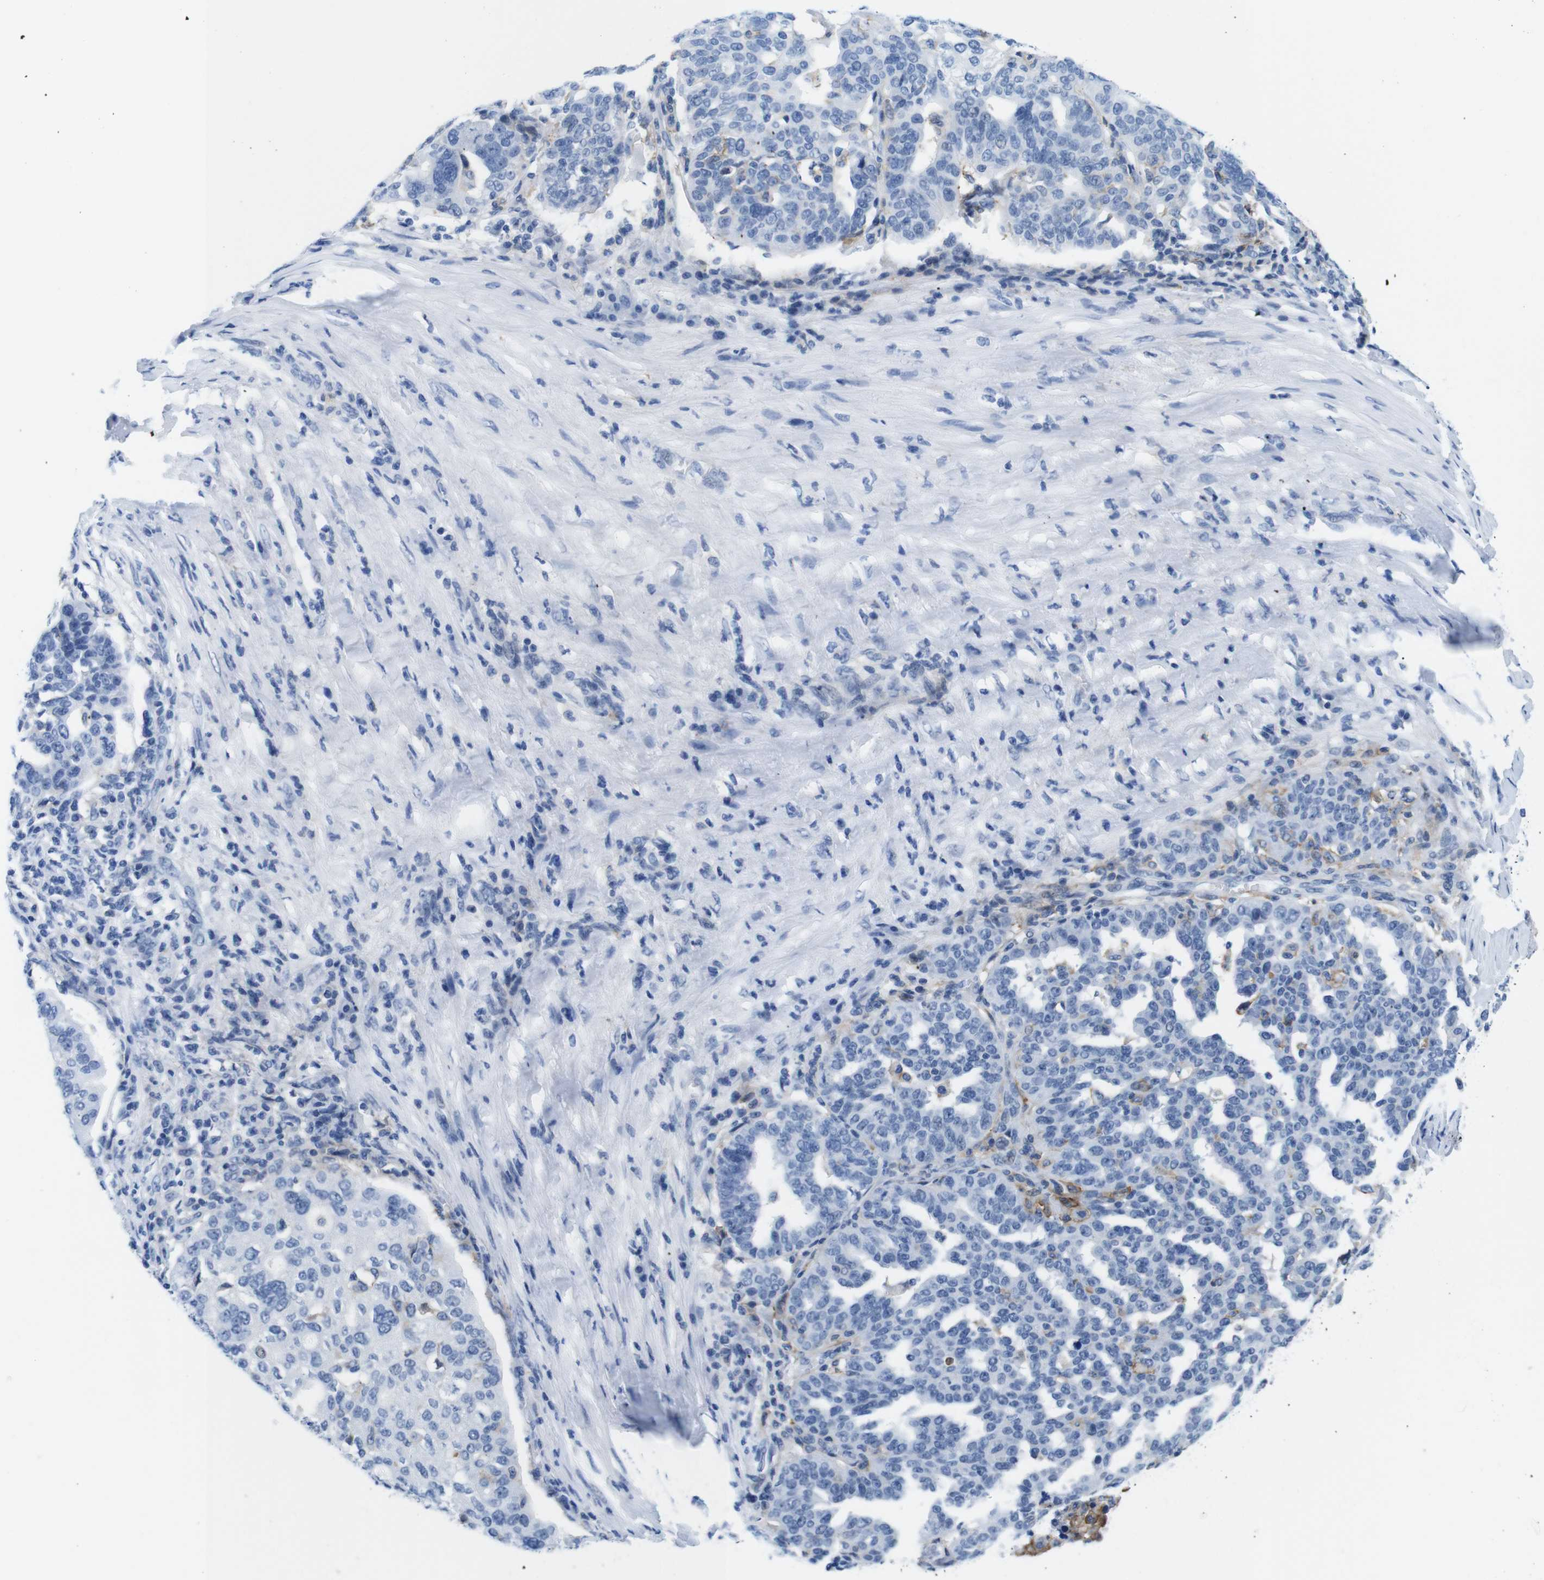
{"staining": {"intensity": "negative", "quantity": "none", "location": "none"}, "tissue": "ovarian cancer", "cell_type": "Tumor cells", "image_type": "cancer", "snomed": [{"axis": "morphology", "description": "Cystadenocarcinoma, serous, NOS"}, {"axis": "topography", "description": "Ovary"}], "caption": "Ovarian cancer (serous cystadenocarcinoma) was stained to show a protein in brown. There is no significant positivity in tumor cells.", "gene": "CD300C", "patient": {"sex": "female", "age": 59}}